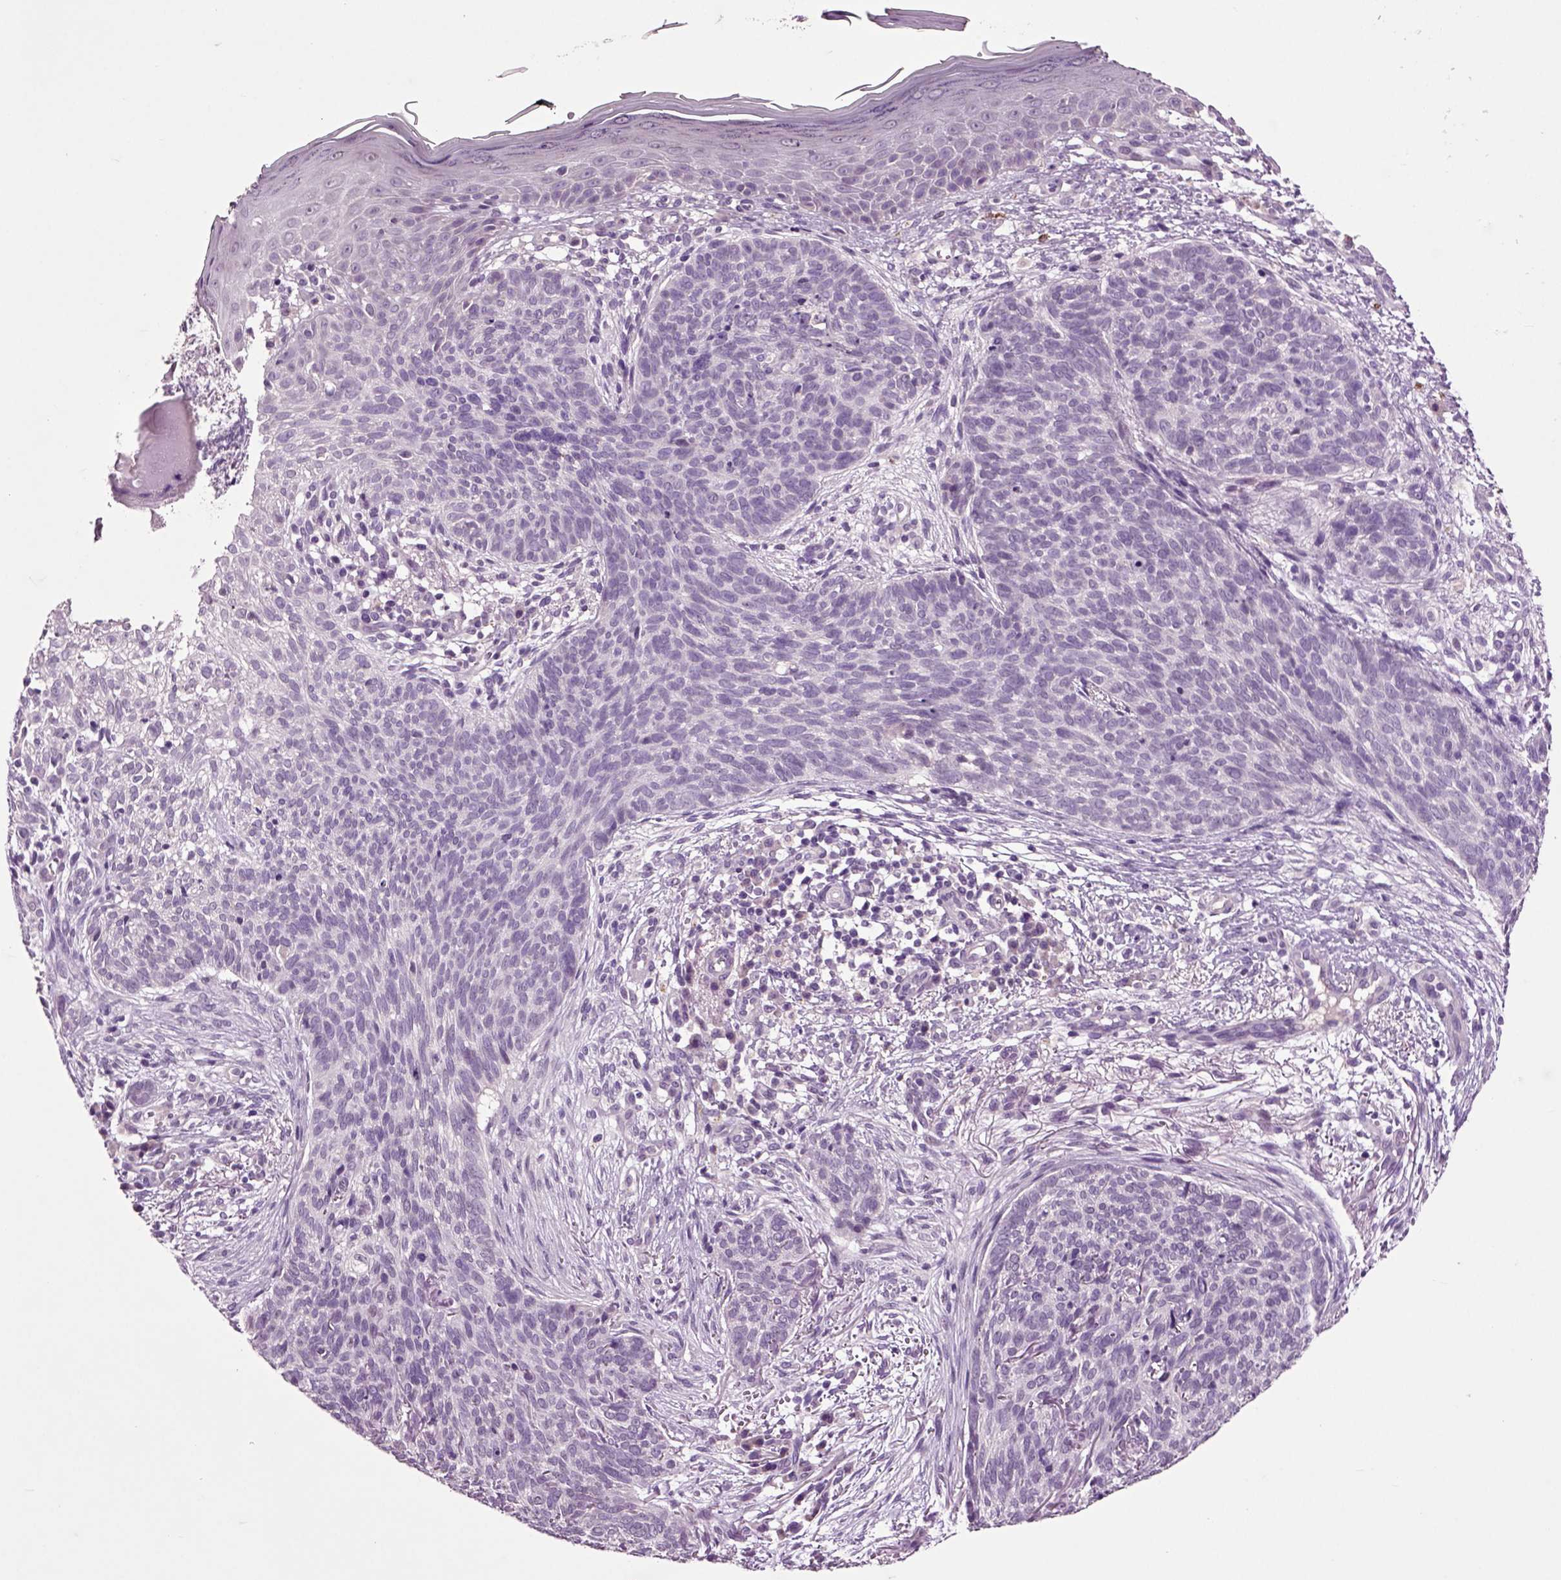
{"staining": {"intensity": "negative", "quantity": "none", "location": "none"}, "tissue": "skin cancer", "cell_type": "Tumor cells", "image_type": "cancer", "snomed": [{"axis": "morphology", "description": "Basal cell carcinoma"}, {"axis": "topography", "description": "Skin"}], "caption": "A micrograph of skin cancer (basal cell carcinoma) stained for a protein demonstrates no brown staining in tumor cells.", "gene": "CRHR1", "patient": {"sex": "male", "age": 64}}